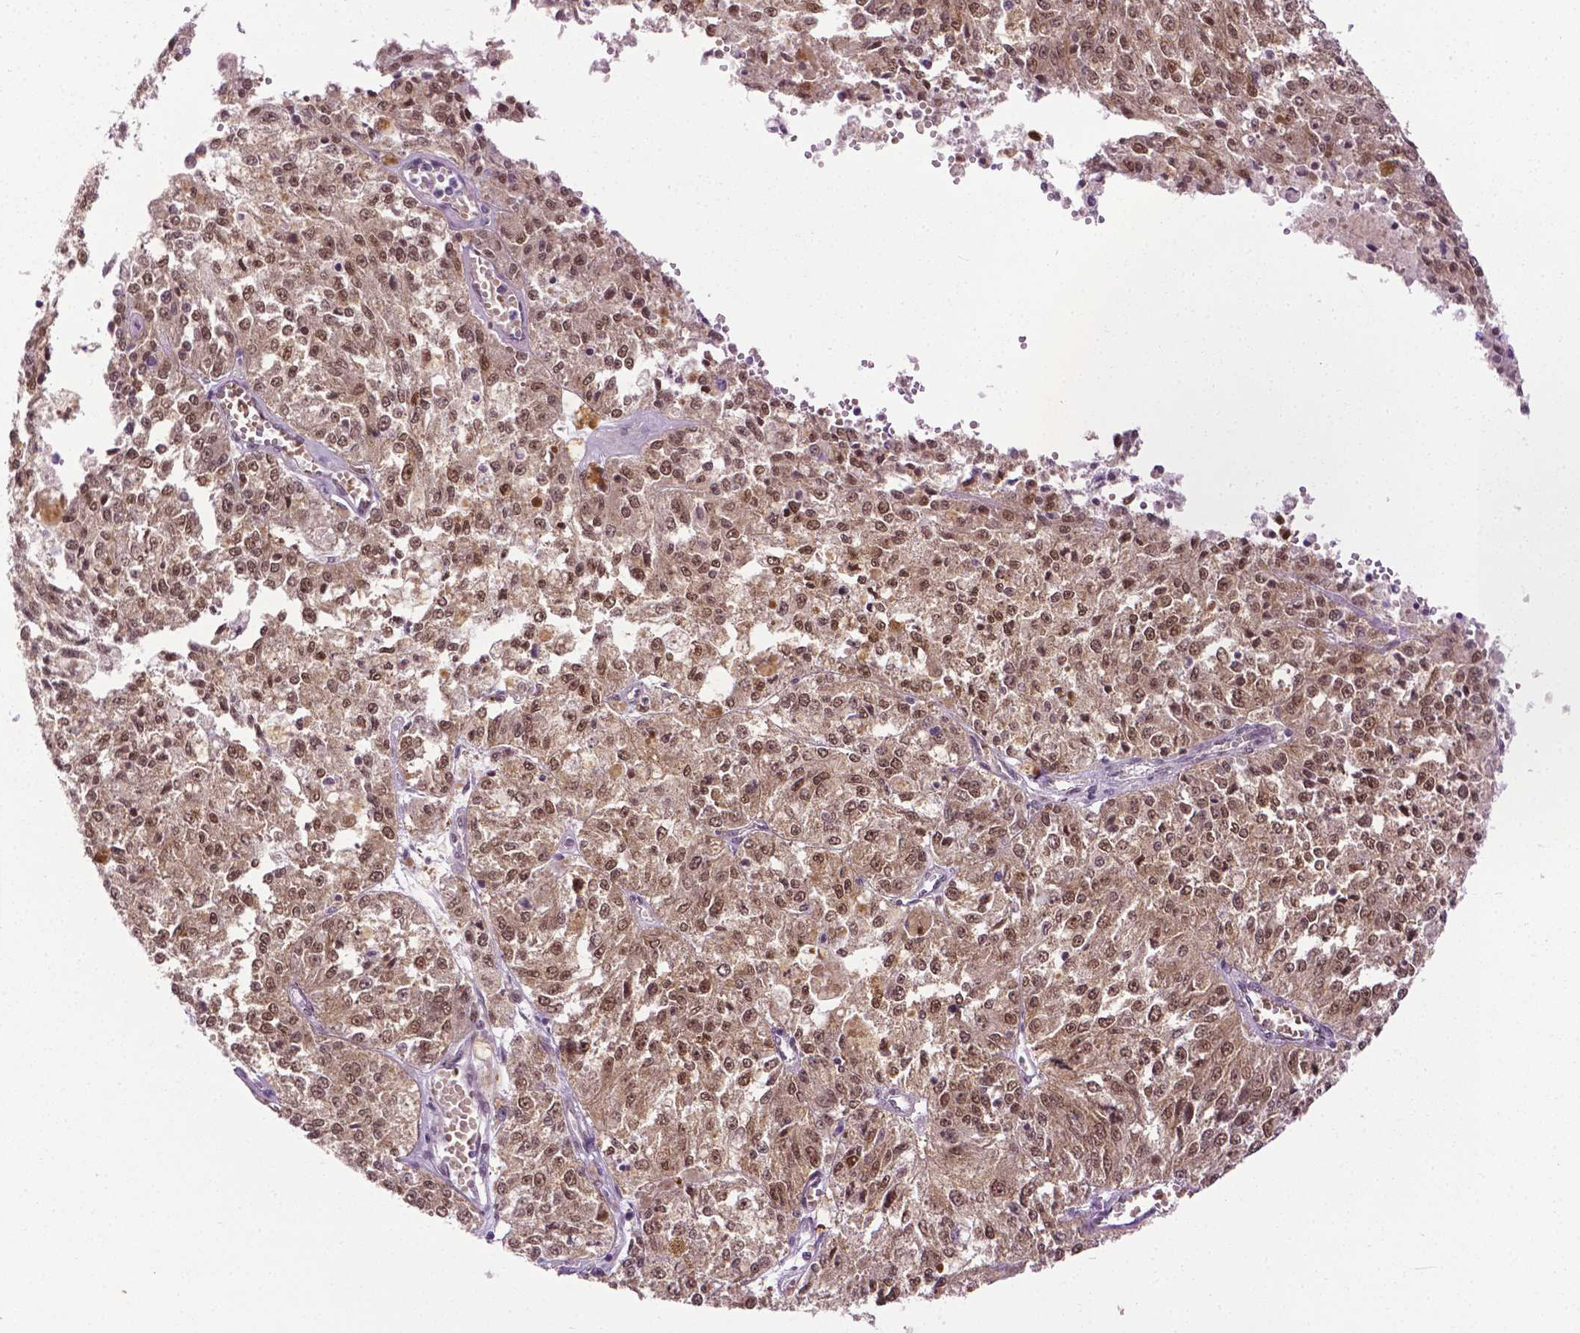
{"staining": {"intensity": "moderate", "quantity": ">75%", "location": "cytoplasmic/membranous,nuclear"}, "tissue": "melanoma", "cell_type": "Tumor cells", "image_type": "cancer", "snomed": [{"axis": "morphology", "description": "Malignant melanoma, Metastatic site"}, {"axis": "topography", "description": "Lymph node"}], "caption": "Immunohistochemistry staining of malignant melanoma (metastatic site), which displays medium levels of moderate cytoplasmic/membranous and nuclear staining in approximately >75% of tumor cells indicating moderate cytoplasmic/membranous and nuclear protein staining. The staining was performed using DAB (brown) for protein detection and nuclei were counterstained in hematoxylin (blue).", "gene": "UBQLN4", "patient": {"sex": "female", "age": 64}}